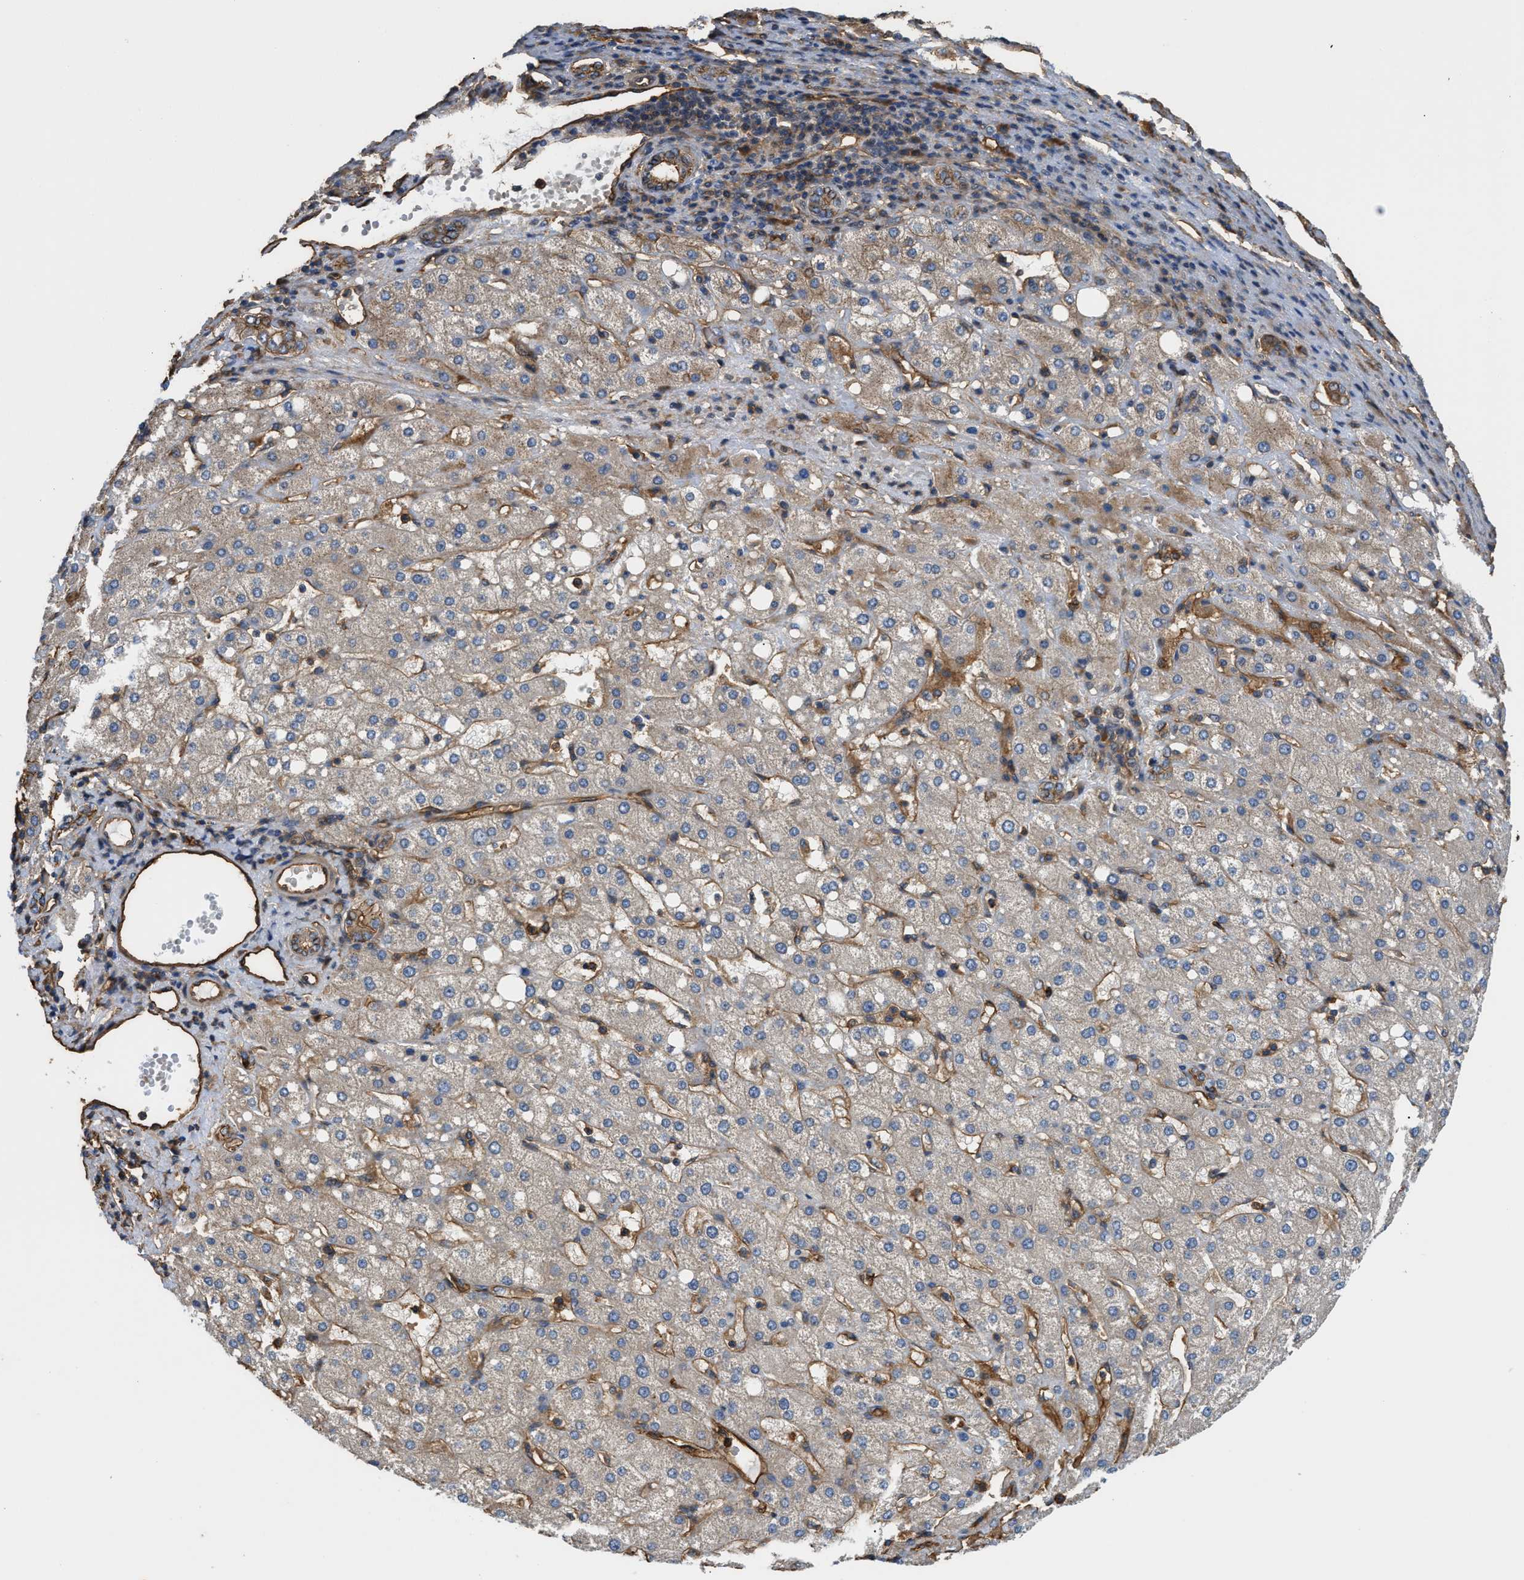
{"staining": {"intensity": "moderate", "quantity": "<25%", "location": "cytoplasmic/membranous"}, "tissue": "liver cancer", "cell_type": "Tumor cells", "image_type": "cancer", "snomed": [{"axis": "morphology", "description": "Carcinoma, Hepatocellular, NOS"}, {"axis": "topography", "description": "Liver"}], "caption": "This photomicrograph shows immunohistochemistry staining of human hepatocellular carcinoma (liver), with low moderate cytoplasmic/membranous positivity in approximately <25% of tumor cells.", "gene": "DDHD2", "patient": {"sex": "male", "age": 80}}